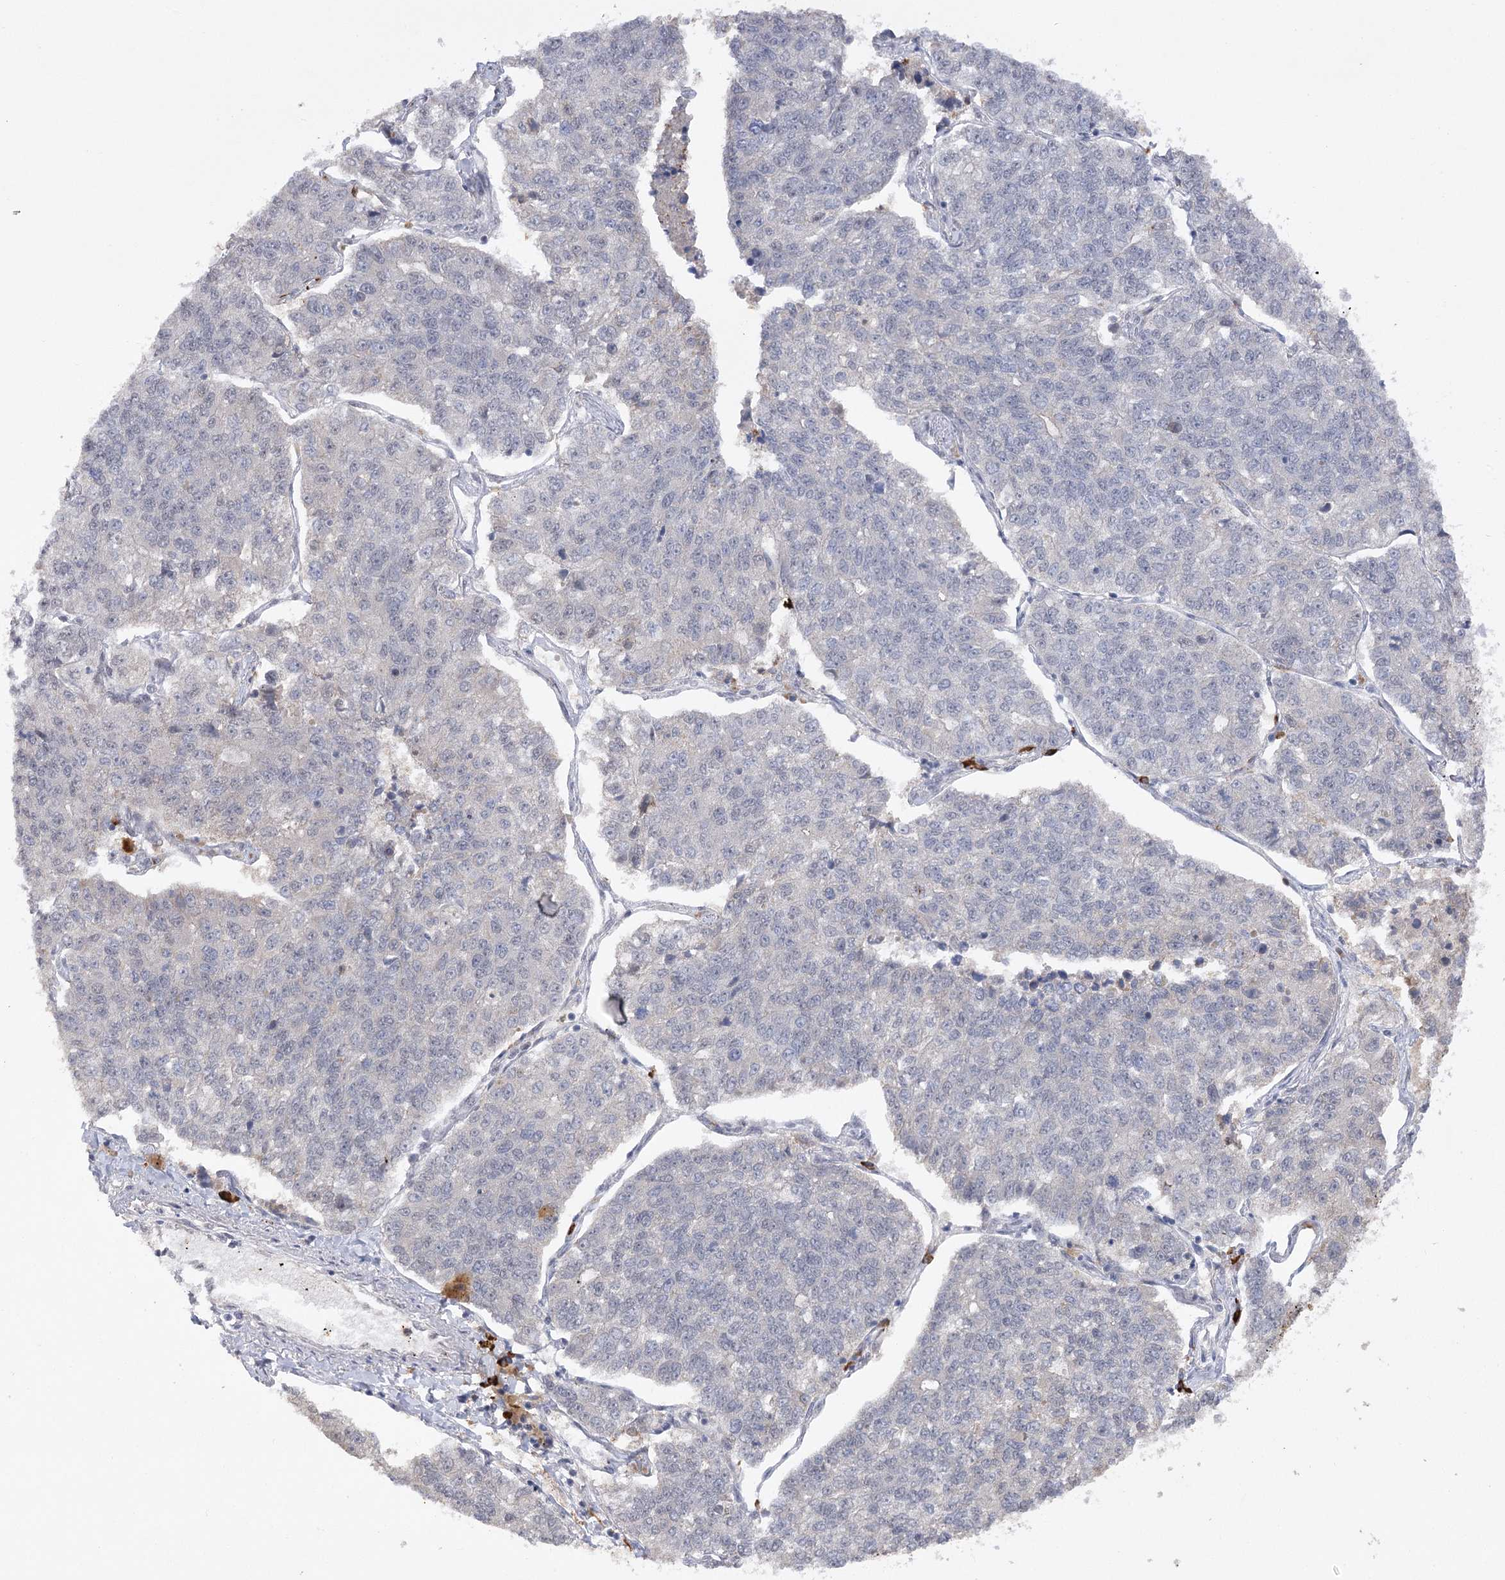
{"staining": {"intensity": "negative", "quantity": "none", "location": "none"}, "tissue": "lung cancer", "cell_type": "Tumor cells", "image_type": "cancer", "snomed": [{"axis": "morphology", "description": "Adenocarcinoma, NOS"}, {"axis": "topography", "description": "Lung"}], "caption": "Immunohistochemistry of human adenocarcinoma (lung) displays no positivity in tumor cells. Brightfield microscopy of immunohistochemistry stained with DAB (brown) and hematoxylin (blue), captured at high magnification.", "gene": "PYROXD1", "patient": {"sex": "male", "age": 49}}